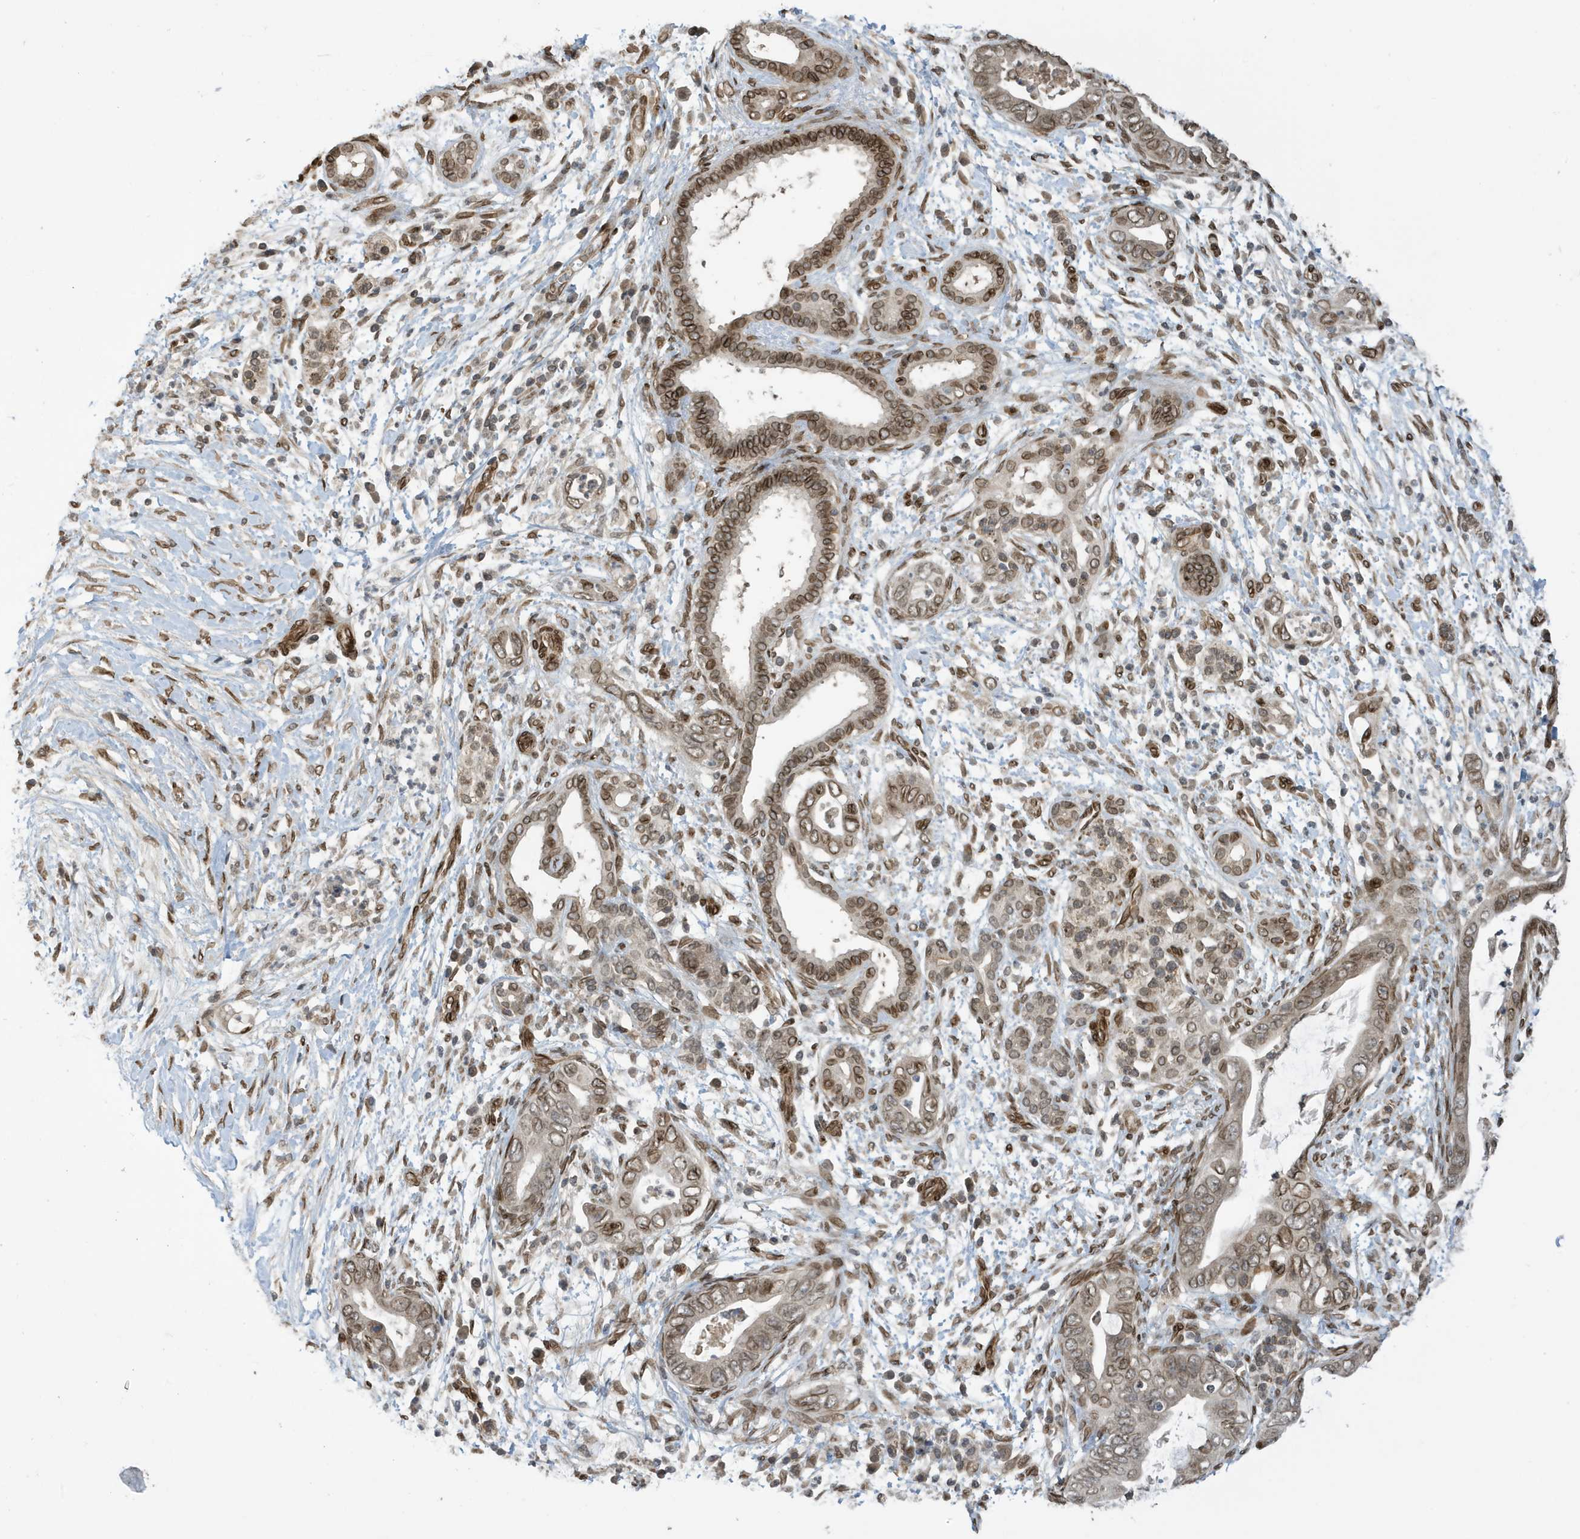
{"staining": {"intensity": "moderate", "quantity": ">75%", "location": "cytoplasmic/membranous,nuclear"}, "tissue": "pancreatic cancer", "cell_type": "Tumor cells", "image_type": "cancer", "snomed": [{"axis": "morphology", "description": "Adenocarcinoma, NOS"}, {"axis": "topography", "description": "Pancreas"}], "caption": "A histopathology image showing moderate cytoplasmic/membranous and nuclear expression in about >75% of tumor cells in pancreatic cancer (adenocarcinoma), as visualized by brown immunohistochemical staining.", "gene": "DUSP18", "patient": {"sex": "male", "age": 75}}